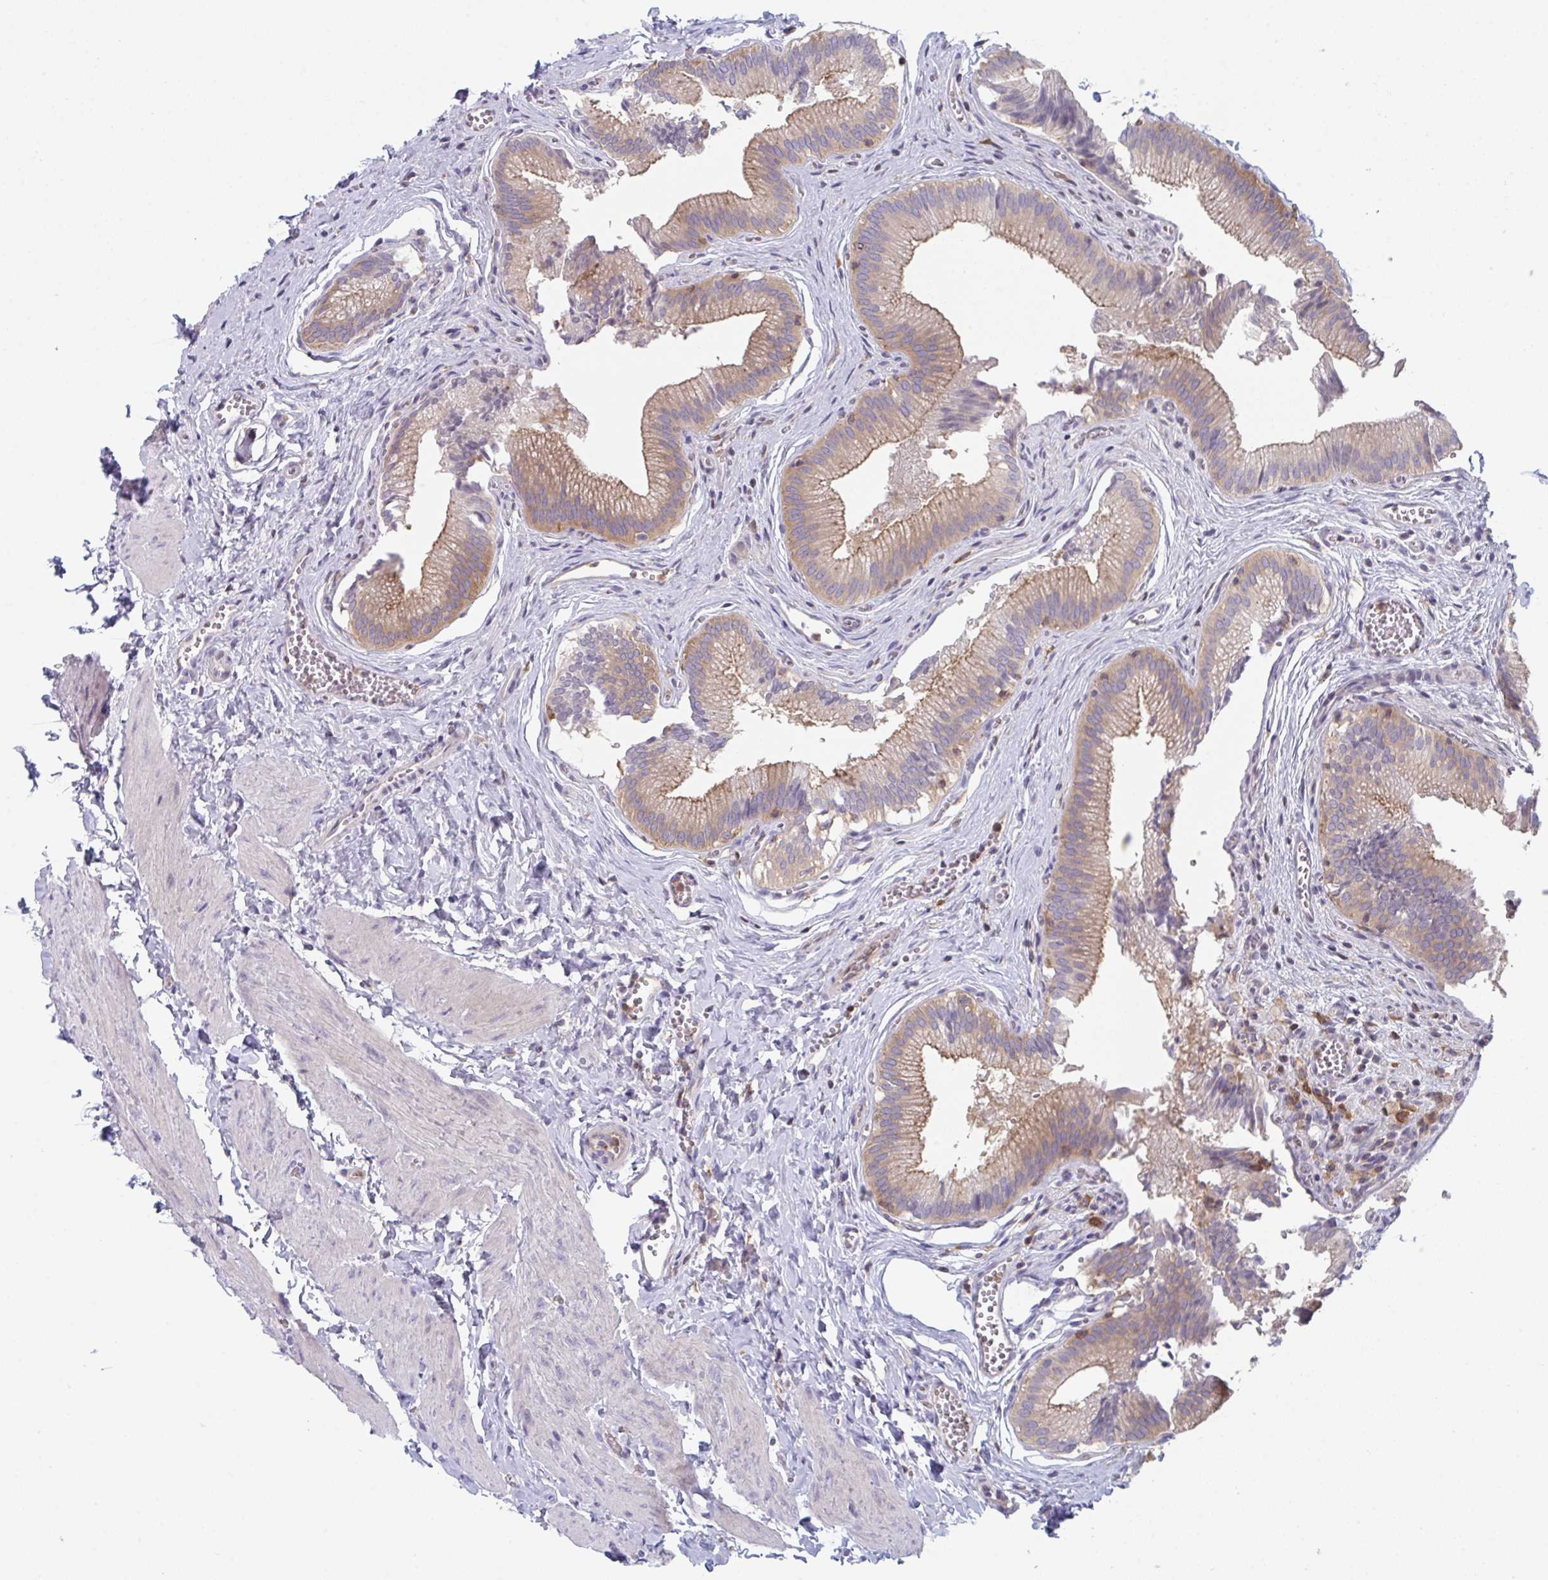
{"staining": {"intensity": "moderate", "quantity": ">75%", "location": "cytoplasmic/membranous"}, "tissue": "gallbladder", "cell_type": "Glandular cells", "image_type": "normal", "snomed": [{"axis": "morphology", "description": "Normal tissue, NOS"}, {"axis": "topography", "description": "Gallbladder"}], "caption": "DAB (3,3'-diaminobenzidine) immunohistochemical staining of unremarkable human gallbladder exhibits moderate cytoplasmic/membranous protein positivity in approximately >75% of glandular cells.", "gene": "DISP2", "patient": {"sex": "male", "age": 17}}